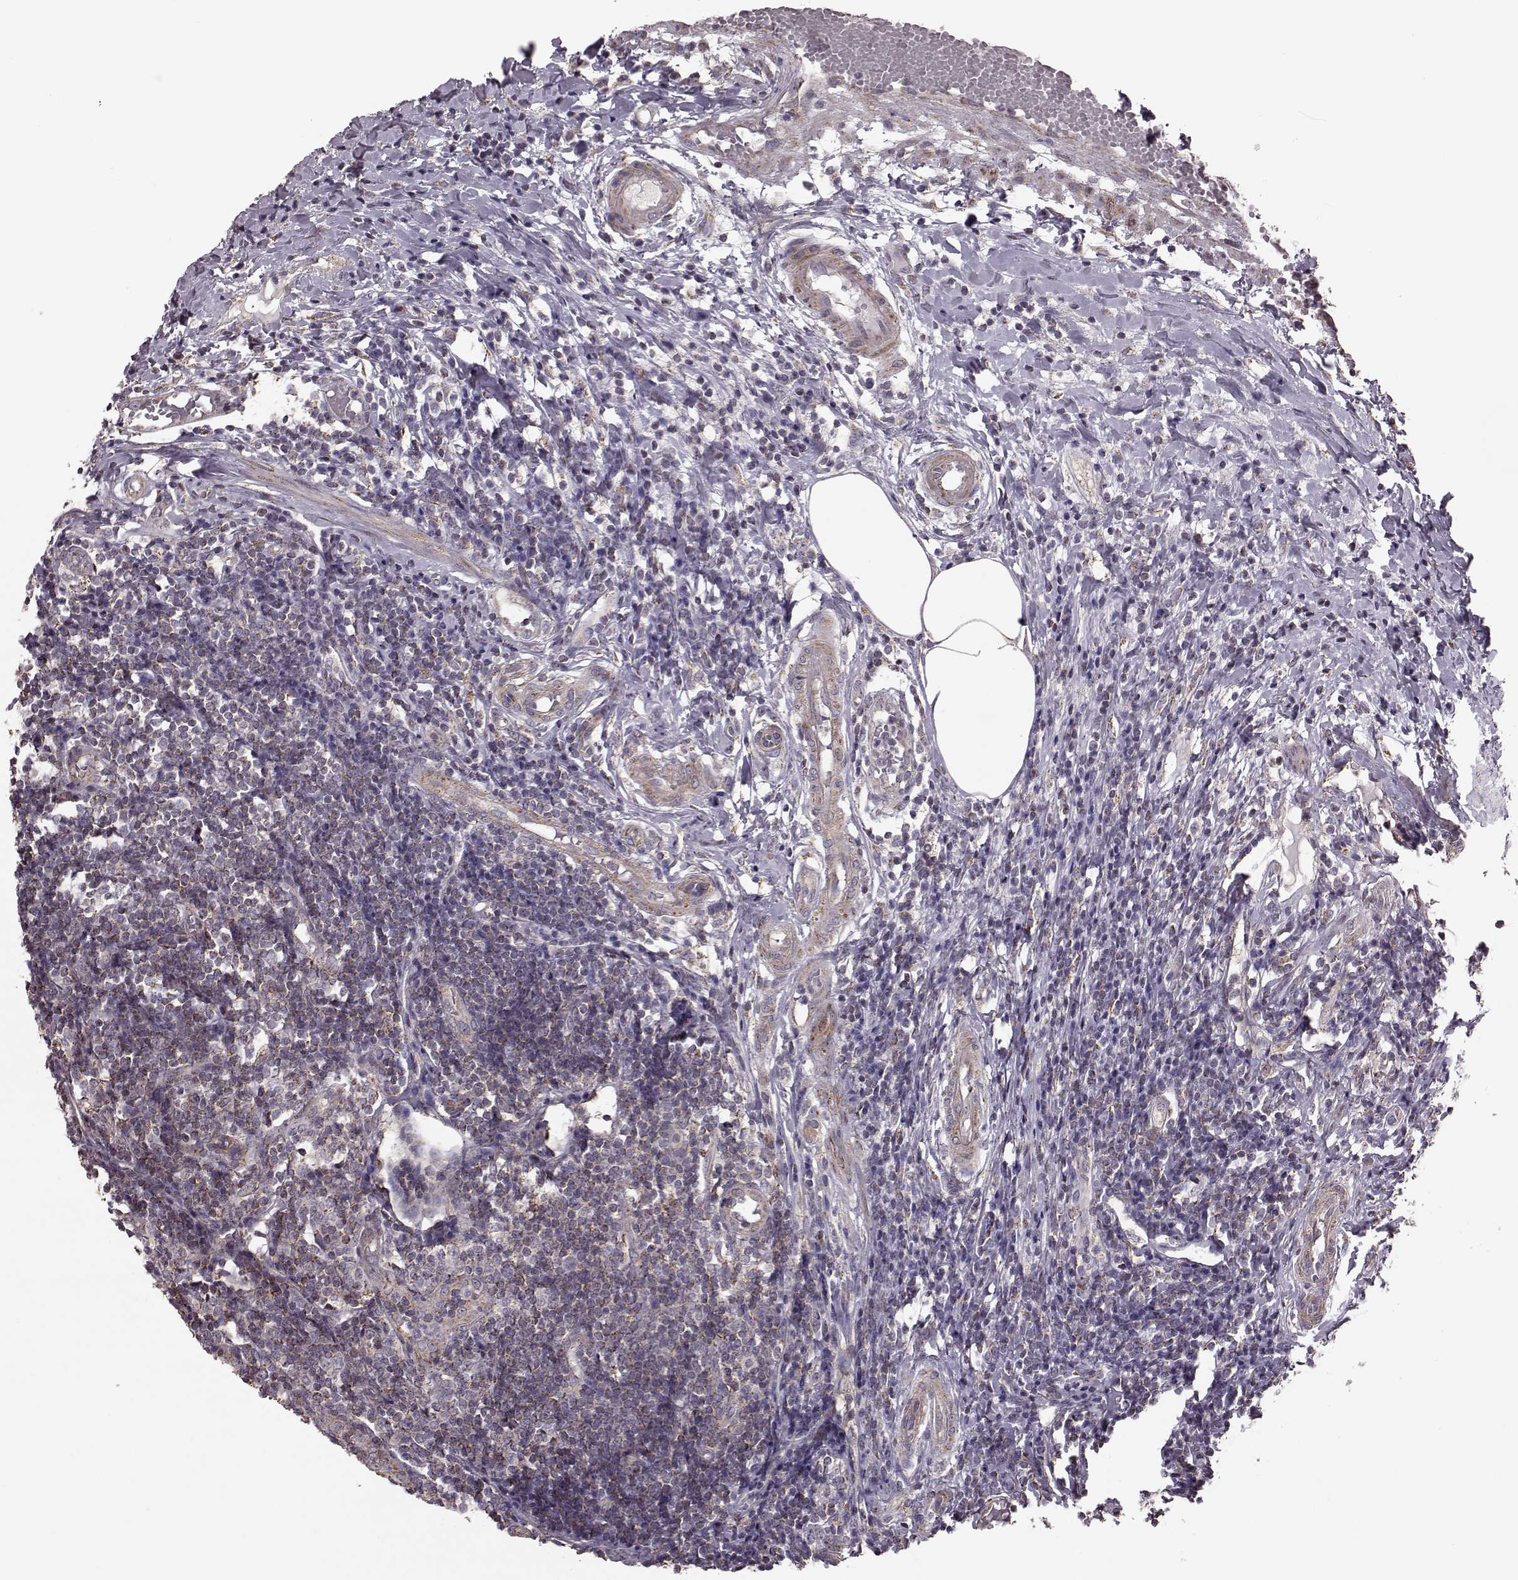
{"staining": {"intensity": "moderate", "quantity": ">75%", "location": "cytoplasmic/membranous"}, "tissue": "appendix", "cell_type": "Glandular cells", "image_type": "normal", "snomed": [{"axis": "morphology", "description": "Normal tissue, NOS"}, {"axis": "morphology", "description": "Inflammation, NOS"}, {"axis": "topography", "description": "Appendix"}], "caption": "IHC (DAB) staining of normal appendix displays moderate cytoplasmic/membranous protein positivity in approximately >75% of glandular cells.", "gene": "PUDP", "patient": {"sex": "male", "age": 16}}